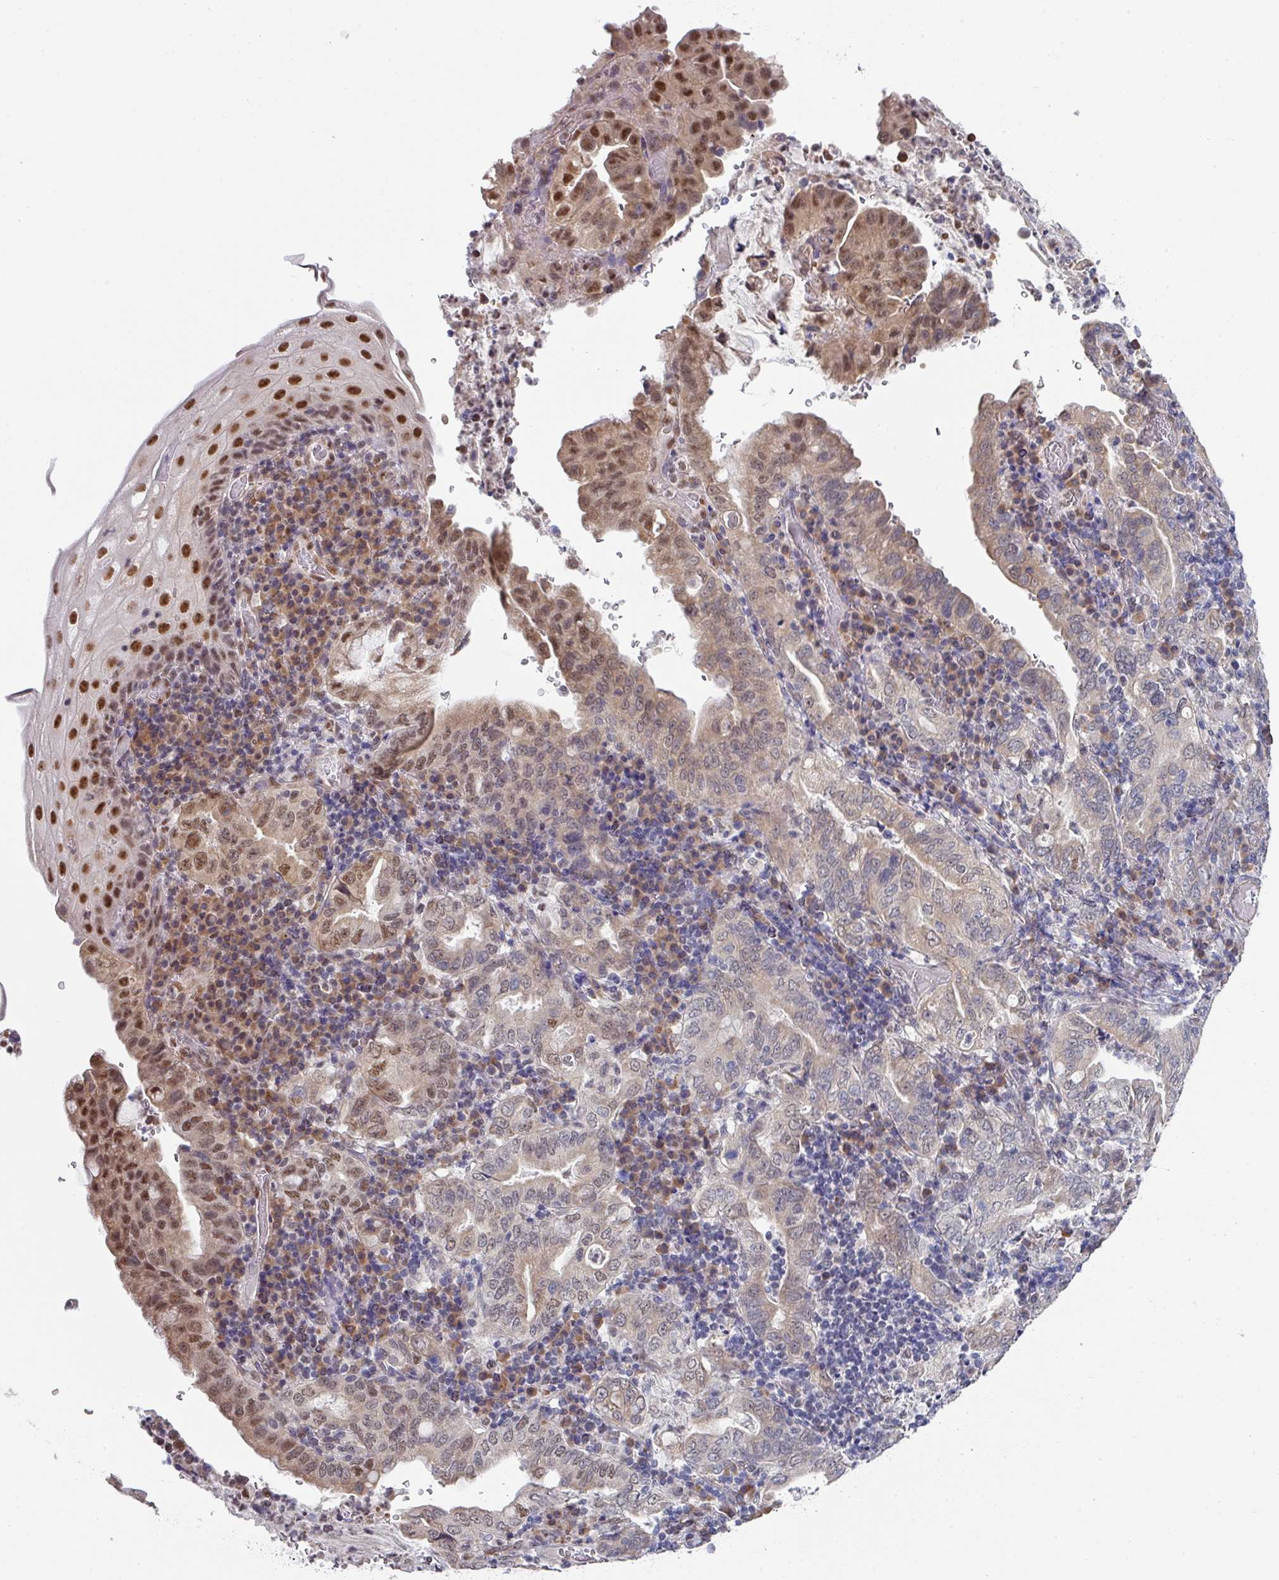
{"staining": {"intensity": "moderate", "quantity": "25%-75%", "location": "cytoplasmic/membranous,nuclear"}, "tissue": "stomach cancer", "cell_type": "Tumor cells", "image_type": "cancer", "snomed": [{"axis": "morphology", "description": "Normal tissue, NOS"}, {"axis": "morphology", "description": "Adenocarcinoma, NOS"}, {"axis": "topography", "description": "Esophagus"}, {"axis": "topography", "description": "Stomach, upper"}, {"axis": "topography", "description": "Peripheral nerve tissue"}], "caption": "Immunohistochemistry (IHC) of adenocarcinoma (stomach) demonstrates medium levels of moderate cytoplasmic/membranous and nuclear expression in approximately 25%-75% of tumor cells. The staining was performed using DAB, with brown indicating positive protein expression. Nuclei are stained blue with hematoxylin.", "gene": "TMED5", "patient": {"sex": "male", "age": 62}}